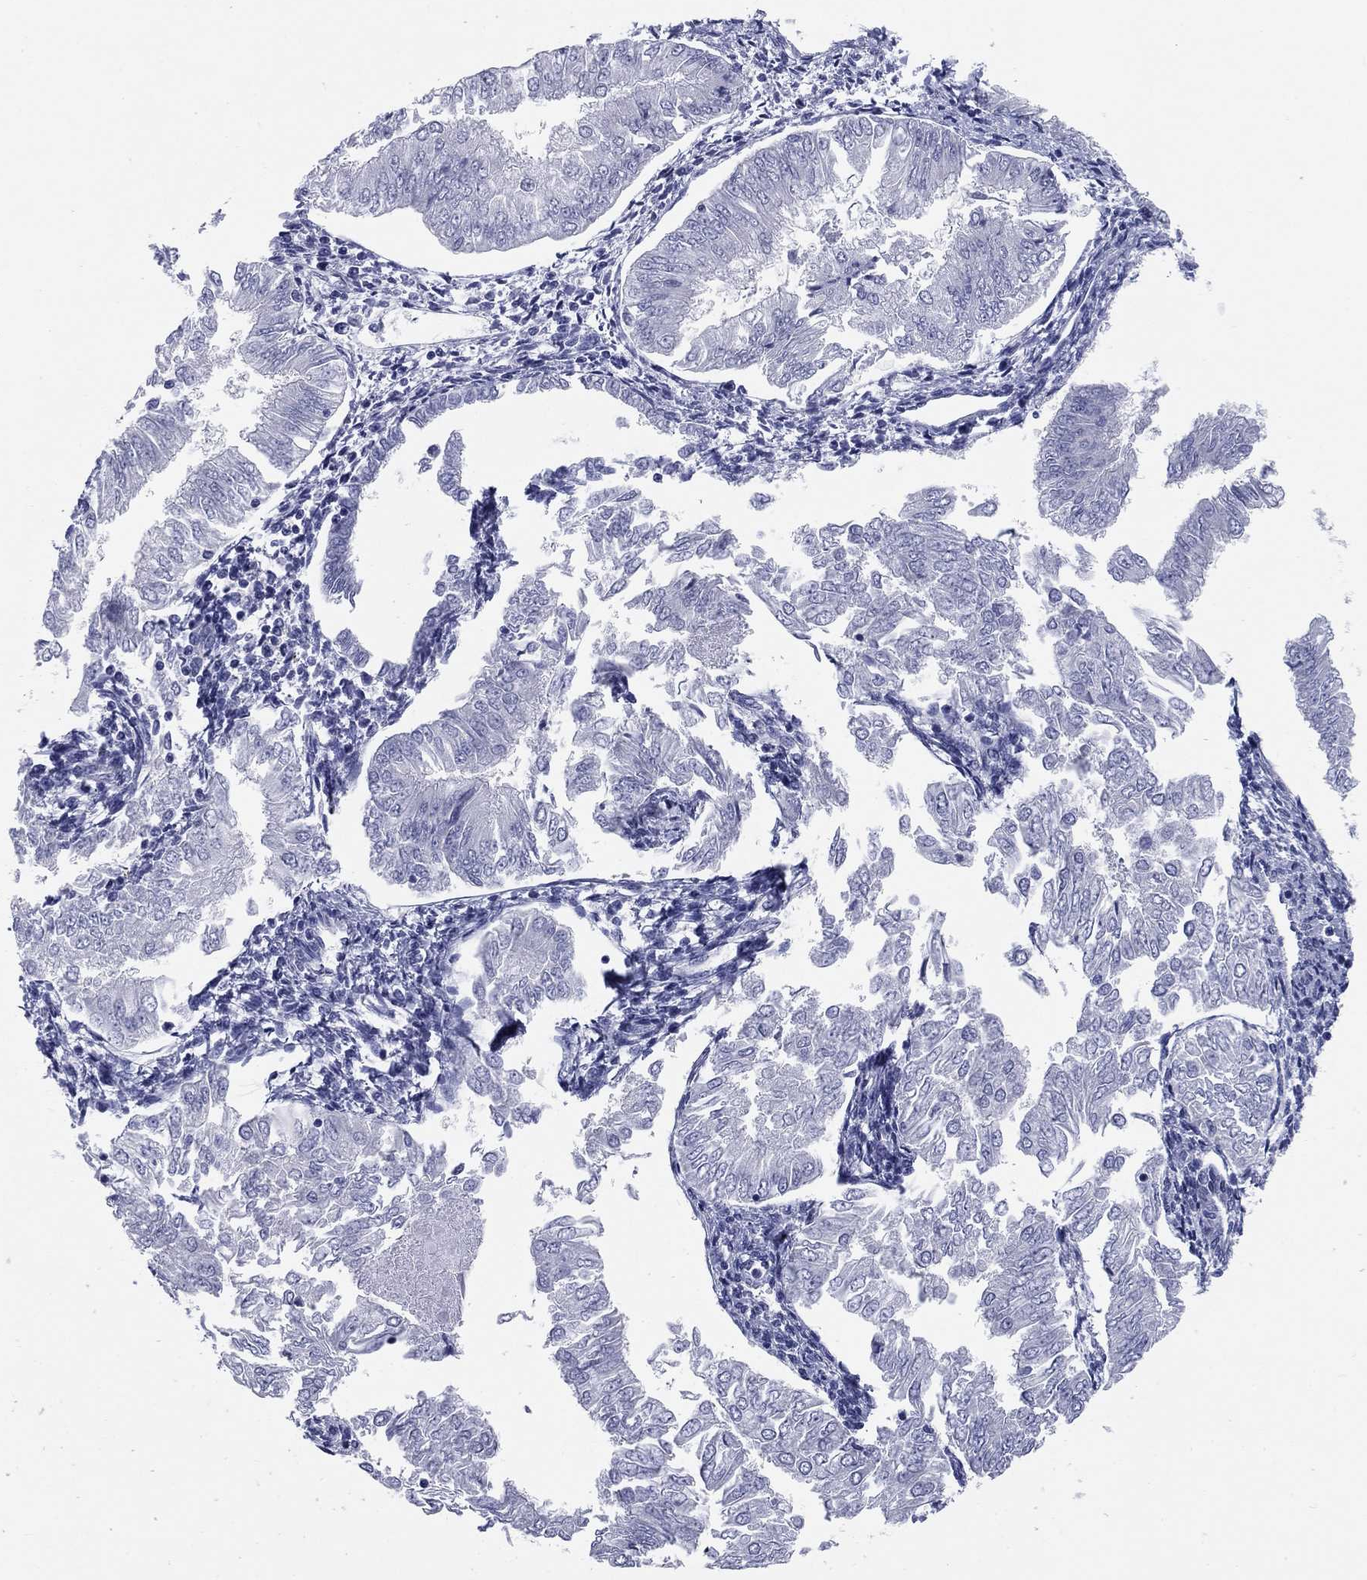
{"staining": {"intensity": "negative", "quantity": "none", "location": "none"}, "tissue": "endometrial cancer", "cell_type": "Tumor cells", "image_type": "cancer", "snomed": [{"axis": "morphology", "description": "Adenocarcinoma, NOS"}, {"axis": "topography", "description": "Endometrium"}], "caption": "This is a histopathology image of immunohistochemistry staining of adenocarcinoma (endometrial), which shows no expression in tumor cells. Nuclei are stained in blue.", "gene": "KCNH1", "patient": {"sex": "female", "age": 53}}